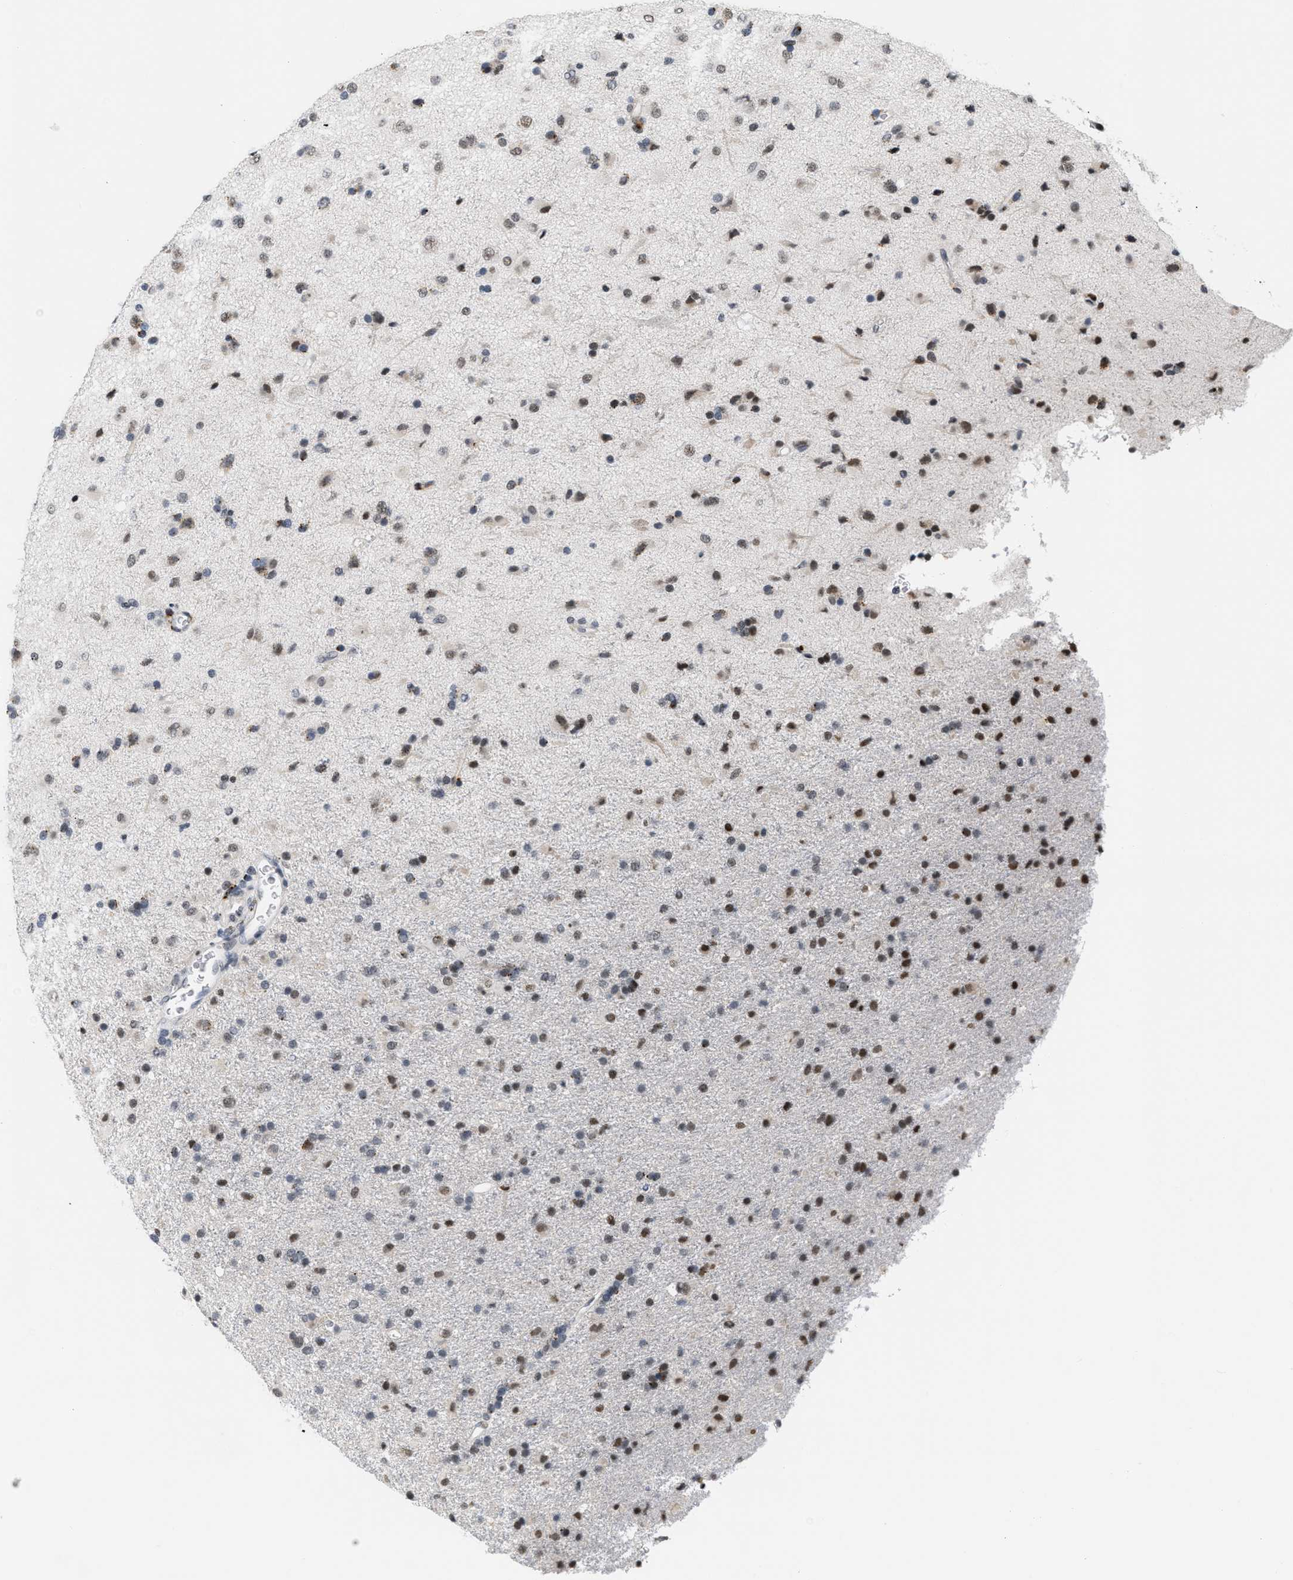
{"staining": {"intensity": "moderate", "quantity": ">75%", "location": "nuclear"}, "tissue": "glioma", "cell_type": "Tumor cells", "image_type": "cancer", "snomed": [{"axis": "morphology", "description": "Glioma, malignant, Low grade"}, {"axis": "topography", "description": "Brain"}], "caption": "An immunohistochemistry image of neoplastic tissue is shown. Protein staining in brown shows moderate nuclear positivity in glioma within tumor cells. The protein of interest is stained brown, and the nuclei are stained in blue (DAB IHC with brightfield microscopy, high magnification).", "gene": "RAF1", "patient": {"sex": "male", "age": 65}}